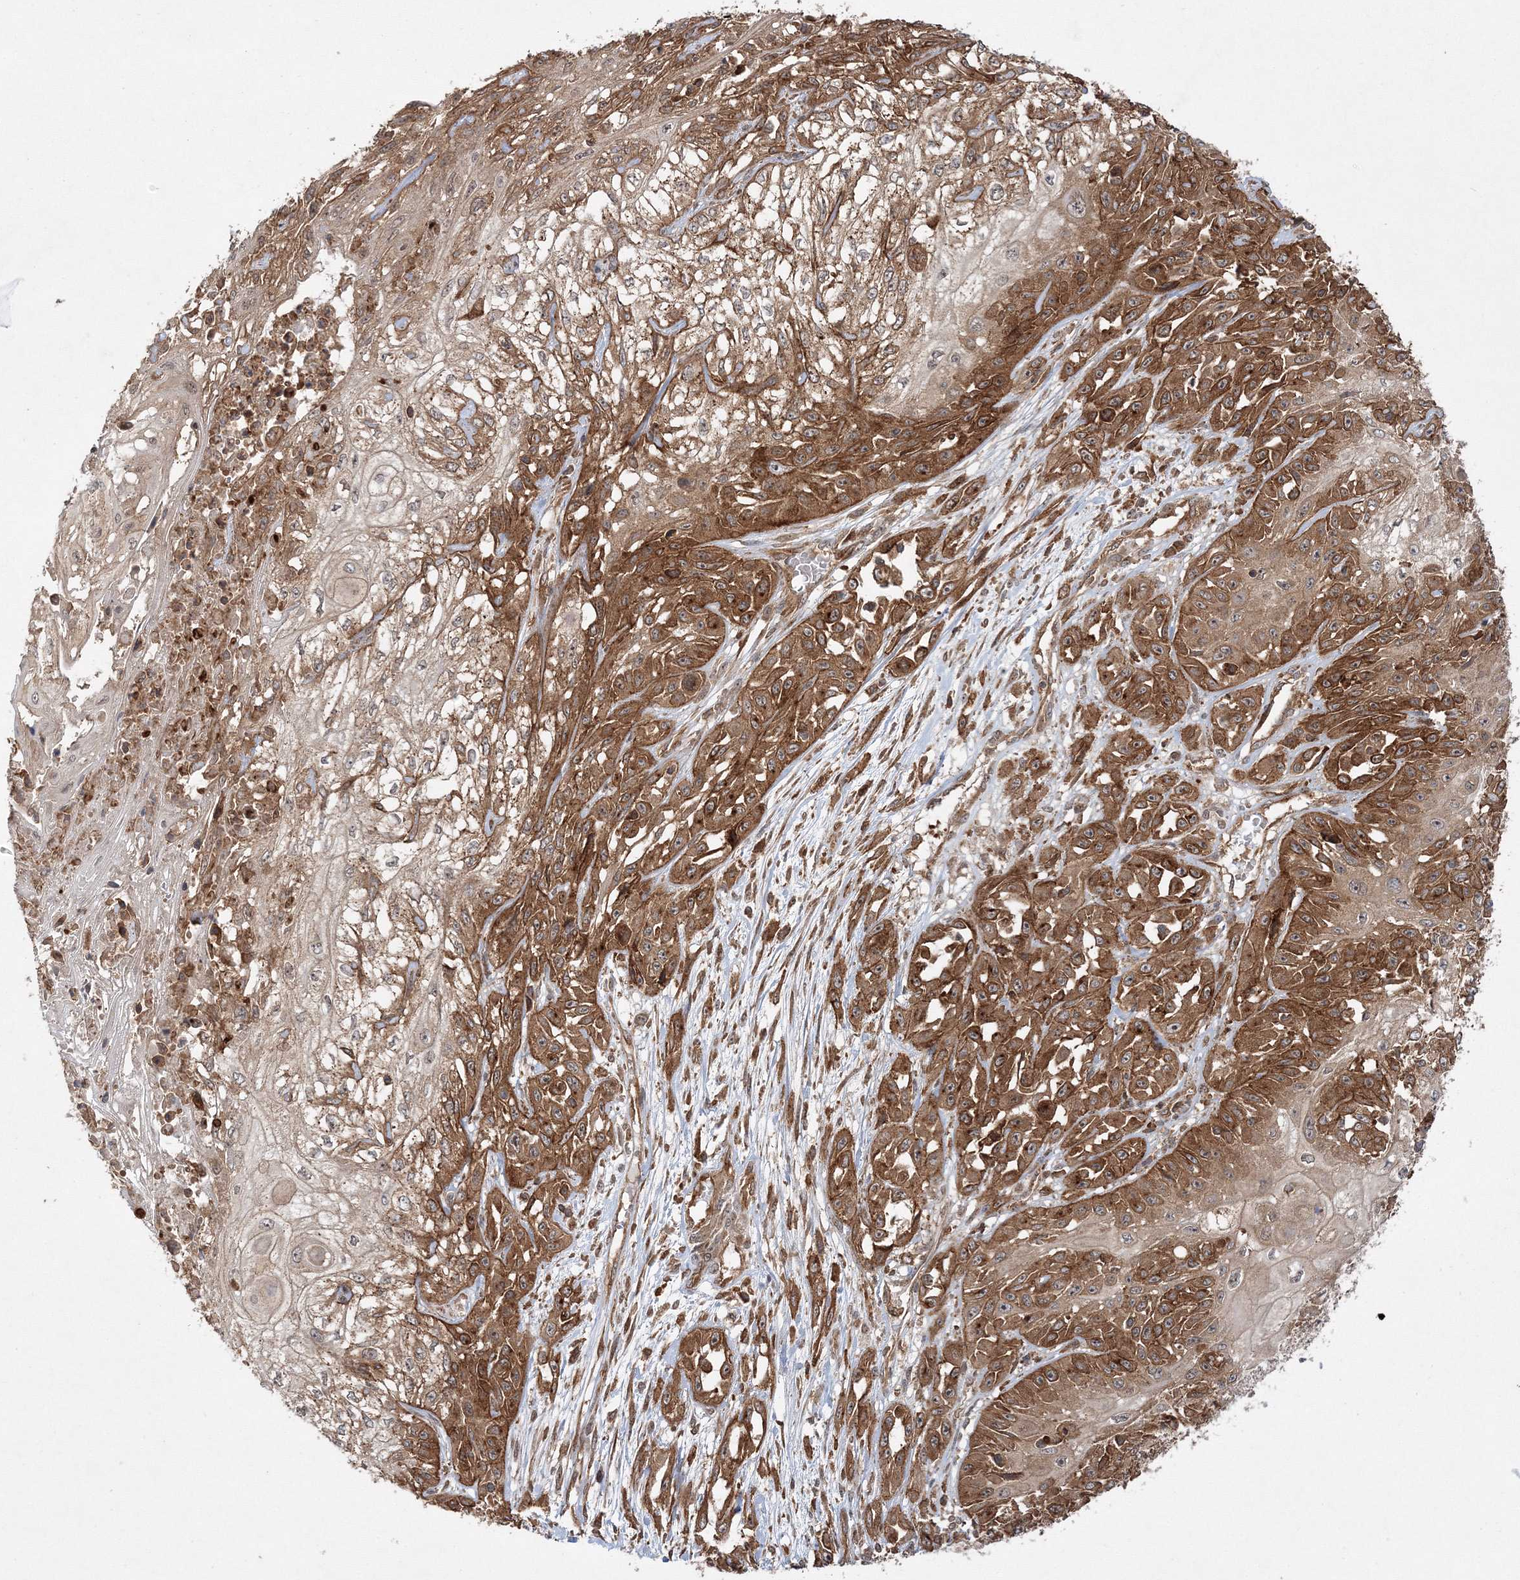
{"staining": {"intensity": "strong", "quantity": ">75%", "location": "cytoplasmic/membranous"}, "tissue": "skin cancer", "cell_type": "Tumor cells", "image_type": "cancer", "snomed": [{"axis": "morphology", "description": "Squamous cell carcinoma, NOS"}, {"axis": "morphology", "description": "Squamous cell carcinoma, metastatic, NOS"}, {"axis": "topography", "description": "Skin"}, {"axis": "topography", "description": "Lymph node"}], "caption": "Protein analysis of skin cancer (squamous cell carcinoma) tissue demonstrates strong cytoplasmic/membranous staining in approximately >75% of tumor cells.", "gene": "WDR37", "patient": {"sex": "male", "age": 75}}